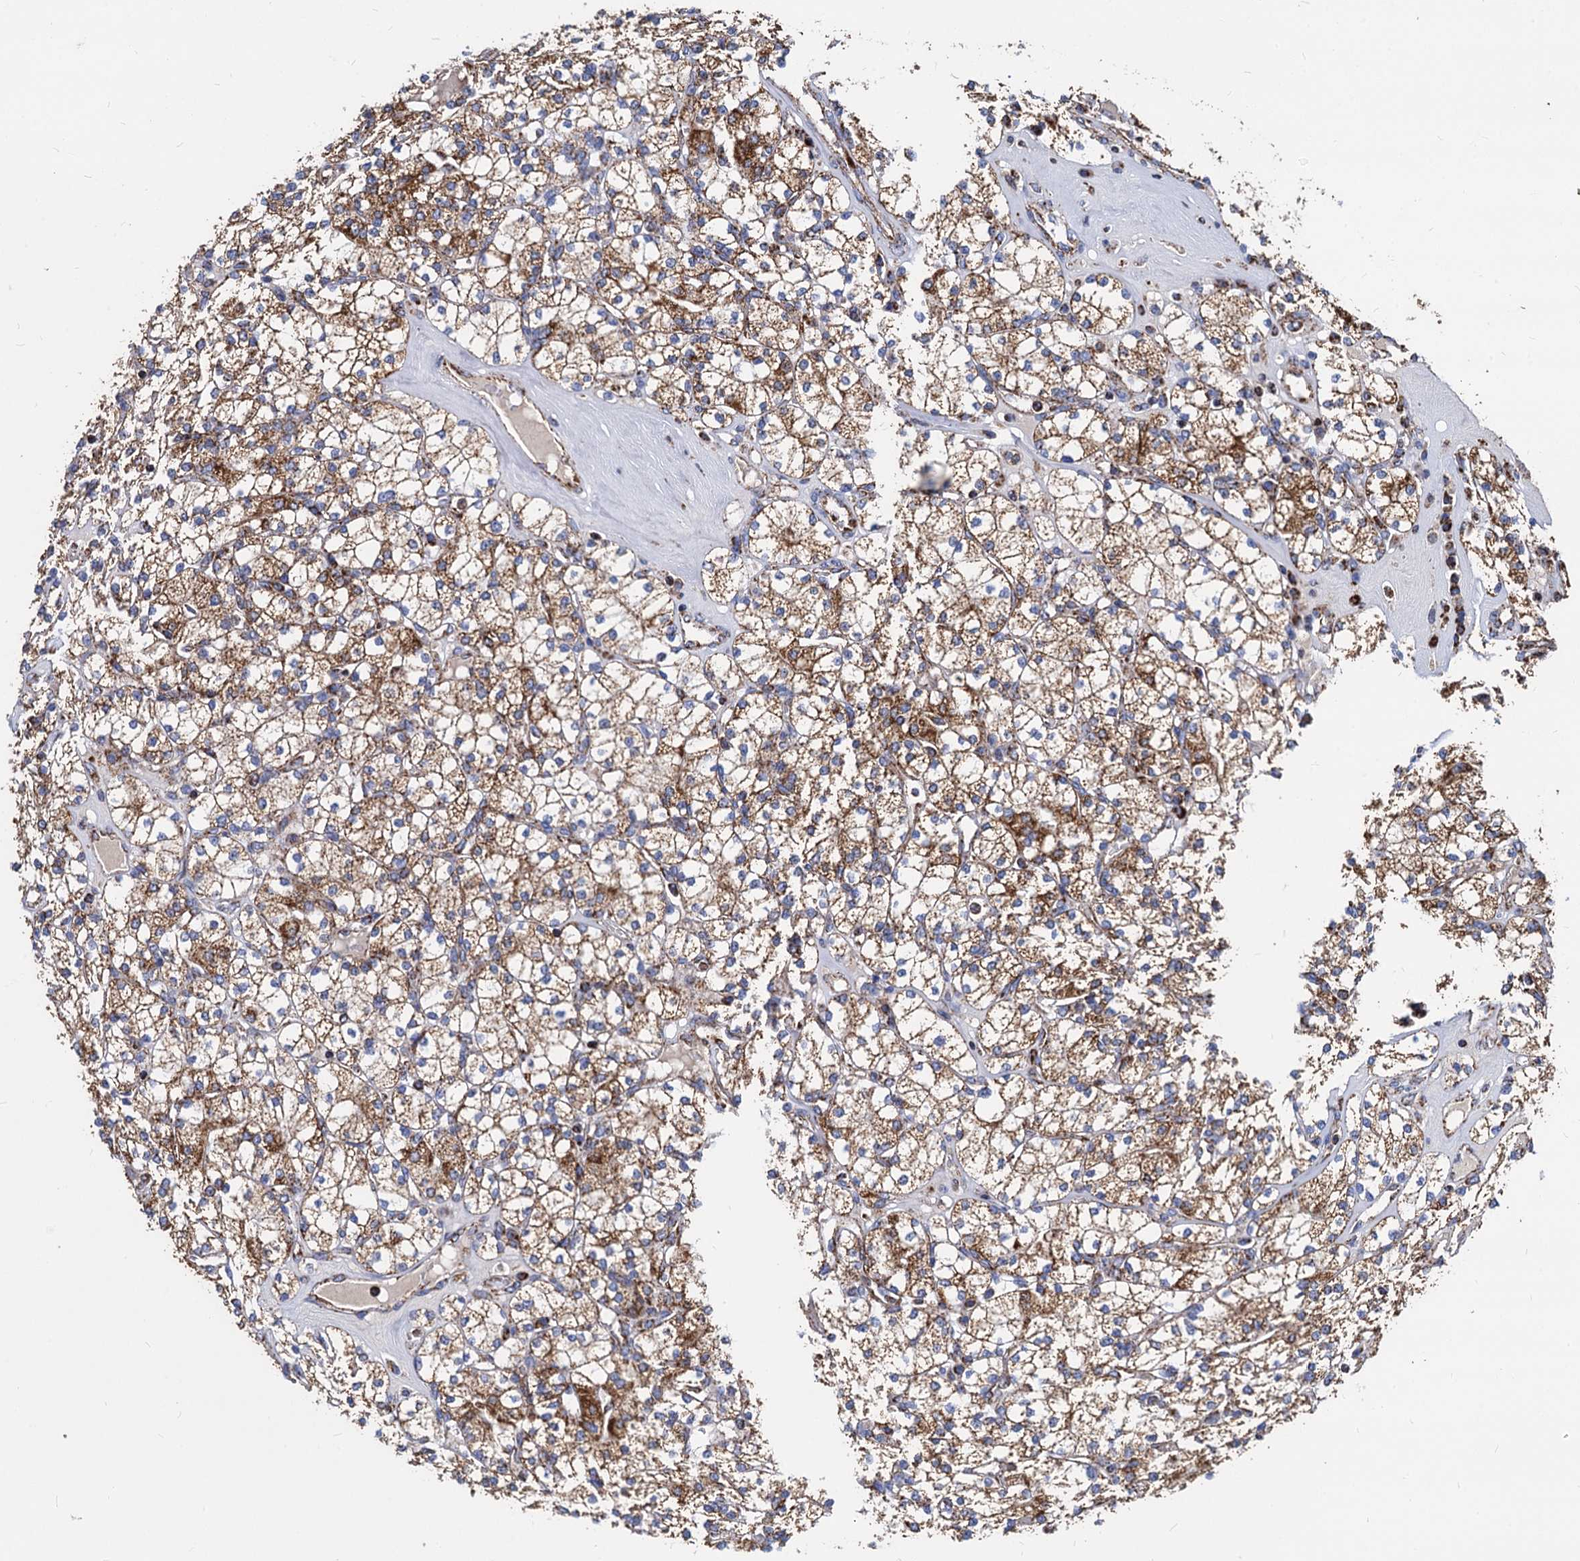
{"staining": {"intensity": "moderate", "quantity": ">75%", "location": "cytoplasmic/membranous"}, "tissue": "renal cancer", "cell_type": "Tumor cells", "image_type": "cancer", "snomed": [{"axis": "morphology", "description": "Adenocarcinoma, NOS"}, {"axis": "topography", "description": "Kidney"}], "caption": "The photomicrograph reveals staining of renal cancer (adenocarcinoma), revealing moderate cytoplasmic/membranous protein positivity (brown color) within tumor cells. (DAB (3,3'-diaminobenzidine) IHC with brightfield microscopy, high magnification).", "gene": "TIMM10", "patient": {"sex": "male", "age": 77}}